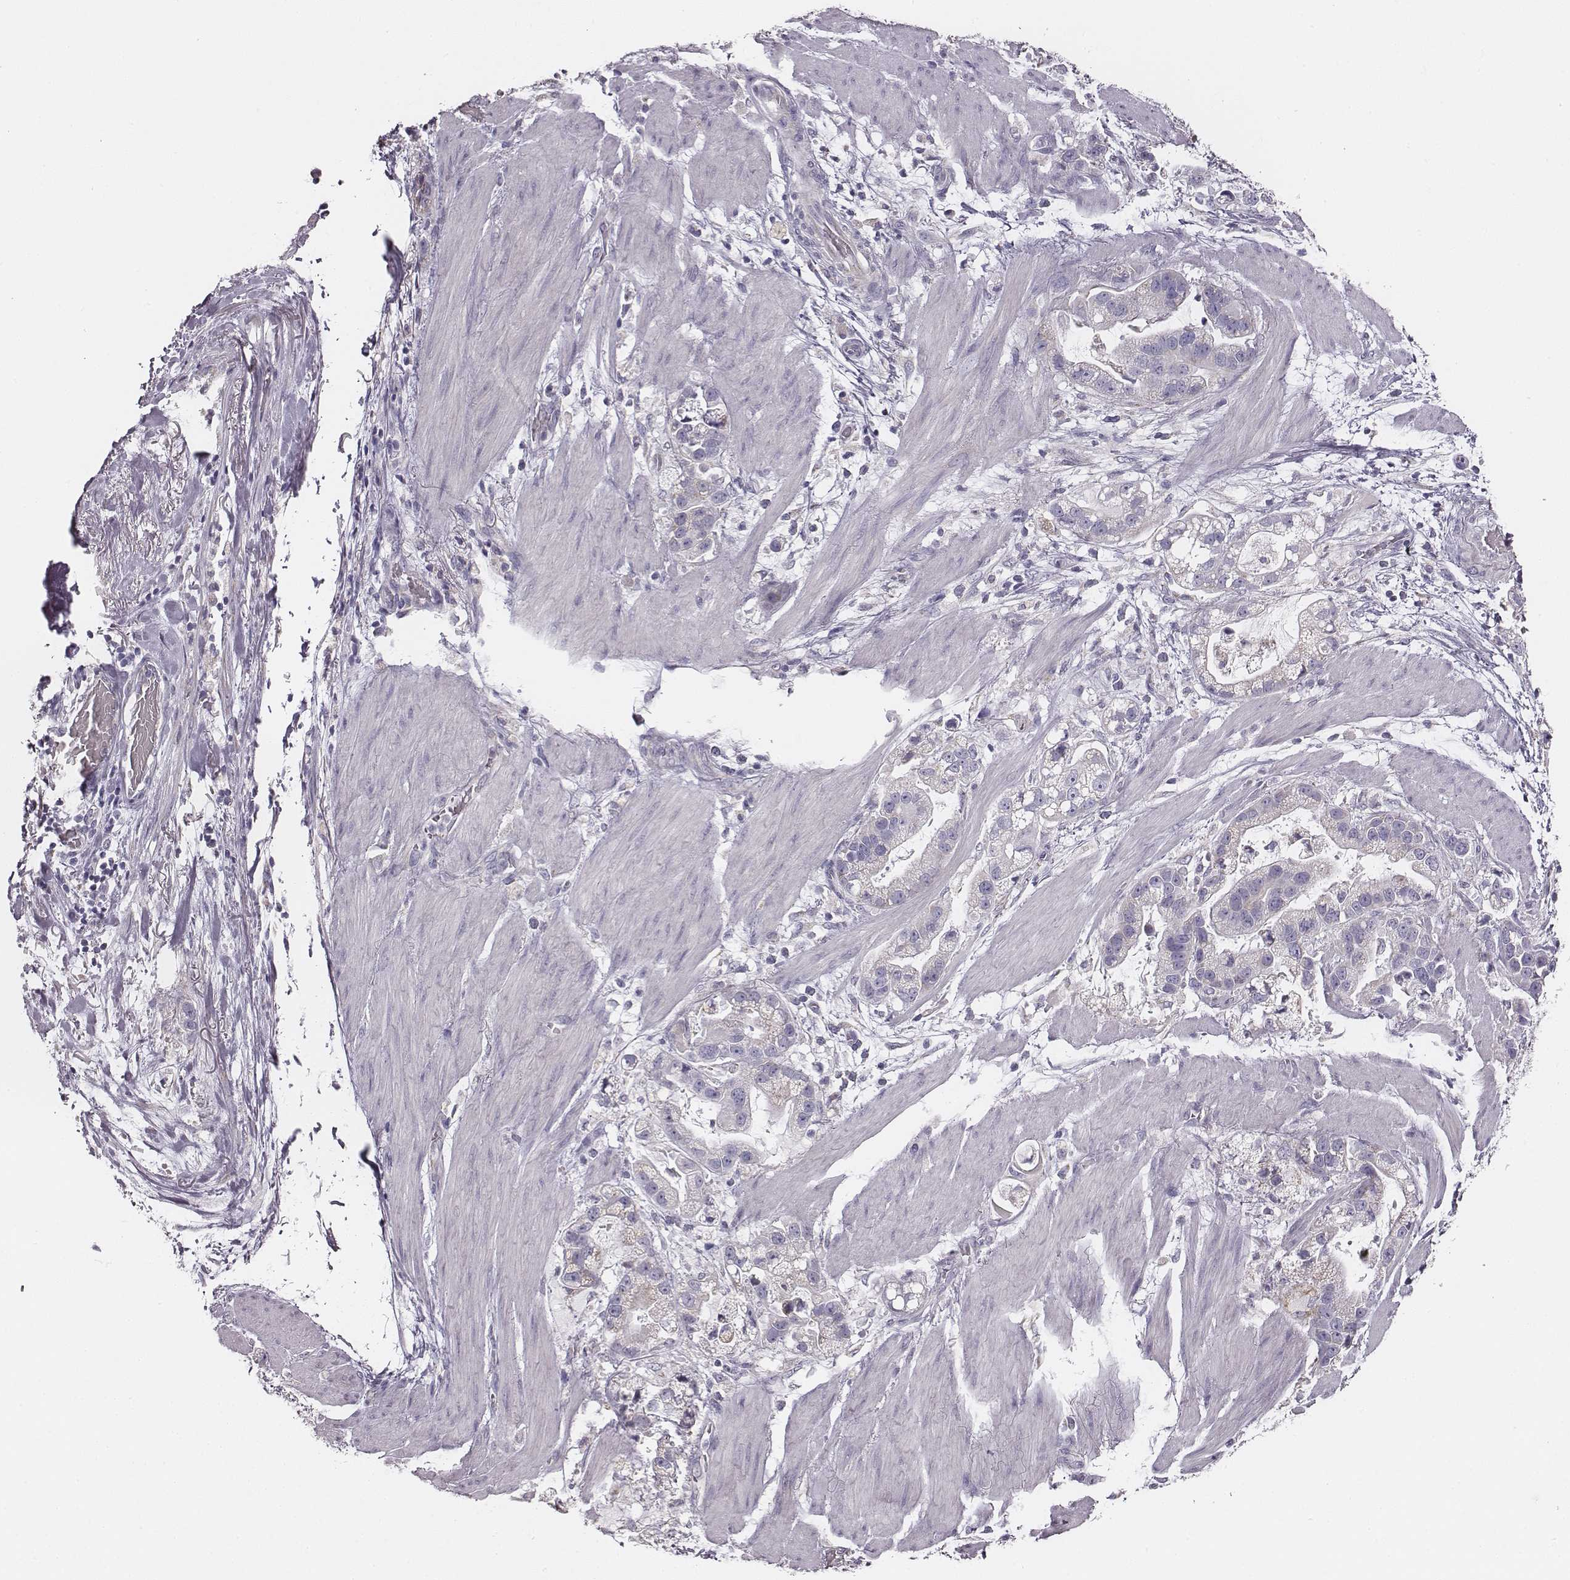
{"staining": {"intensity": "negative", "quantity": "none", "location": "none"}, "tissue": "stomach cancer", "cell_type": "Tumor cells", "image_type": "cancer", "snomed": [{"axis": "morphology", "description": "Adenocarcinoma, NOS"}, {"axis": "topography", "description": "Stomach"}], "caption": "Histopathology image shows no protein positivity in tumor cells of stomach adenocarcinoma tissue. (Brightfield microscopy of DAB IHC at high magnification).", "gene": "UBL4B", "patient": {"sex": "male", "age": 59}}